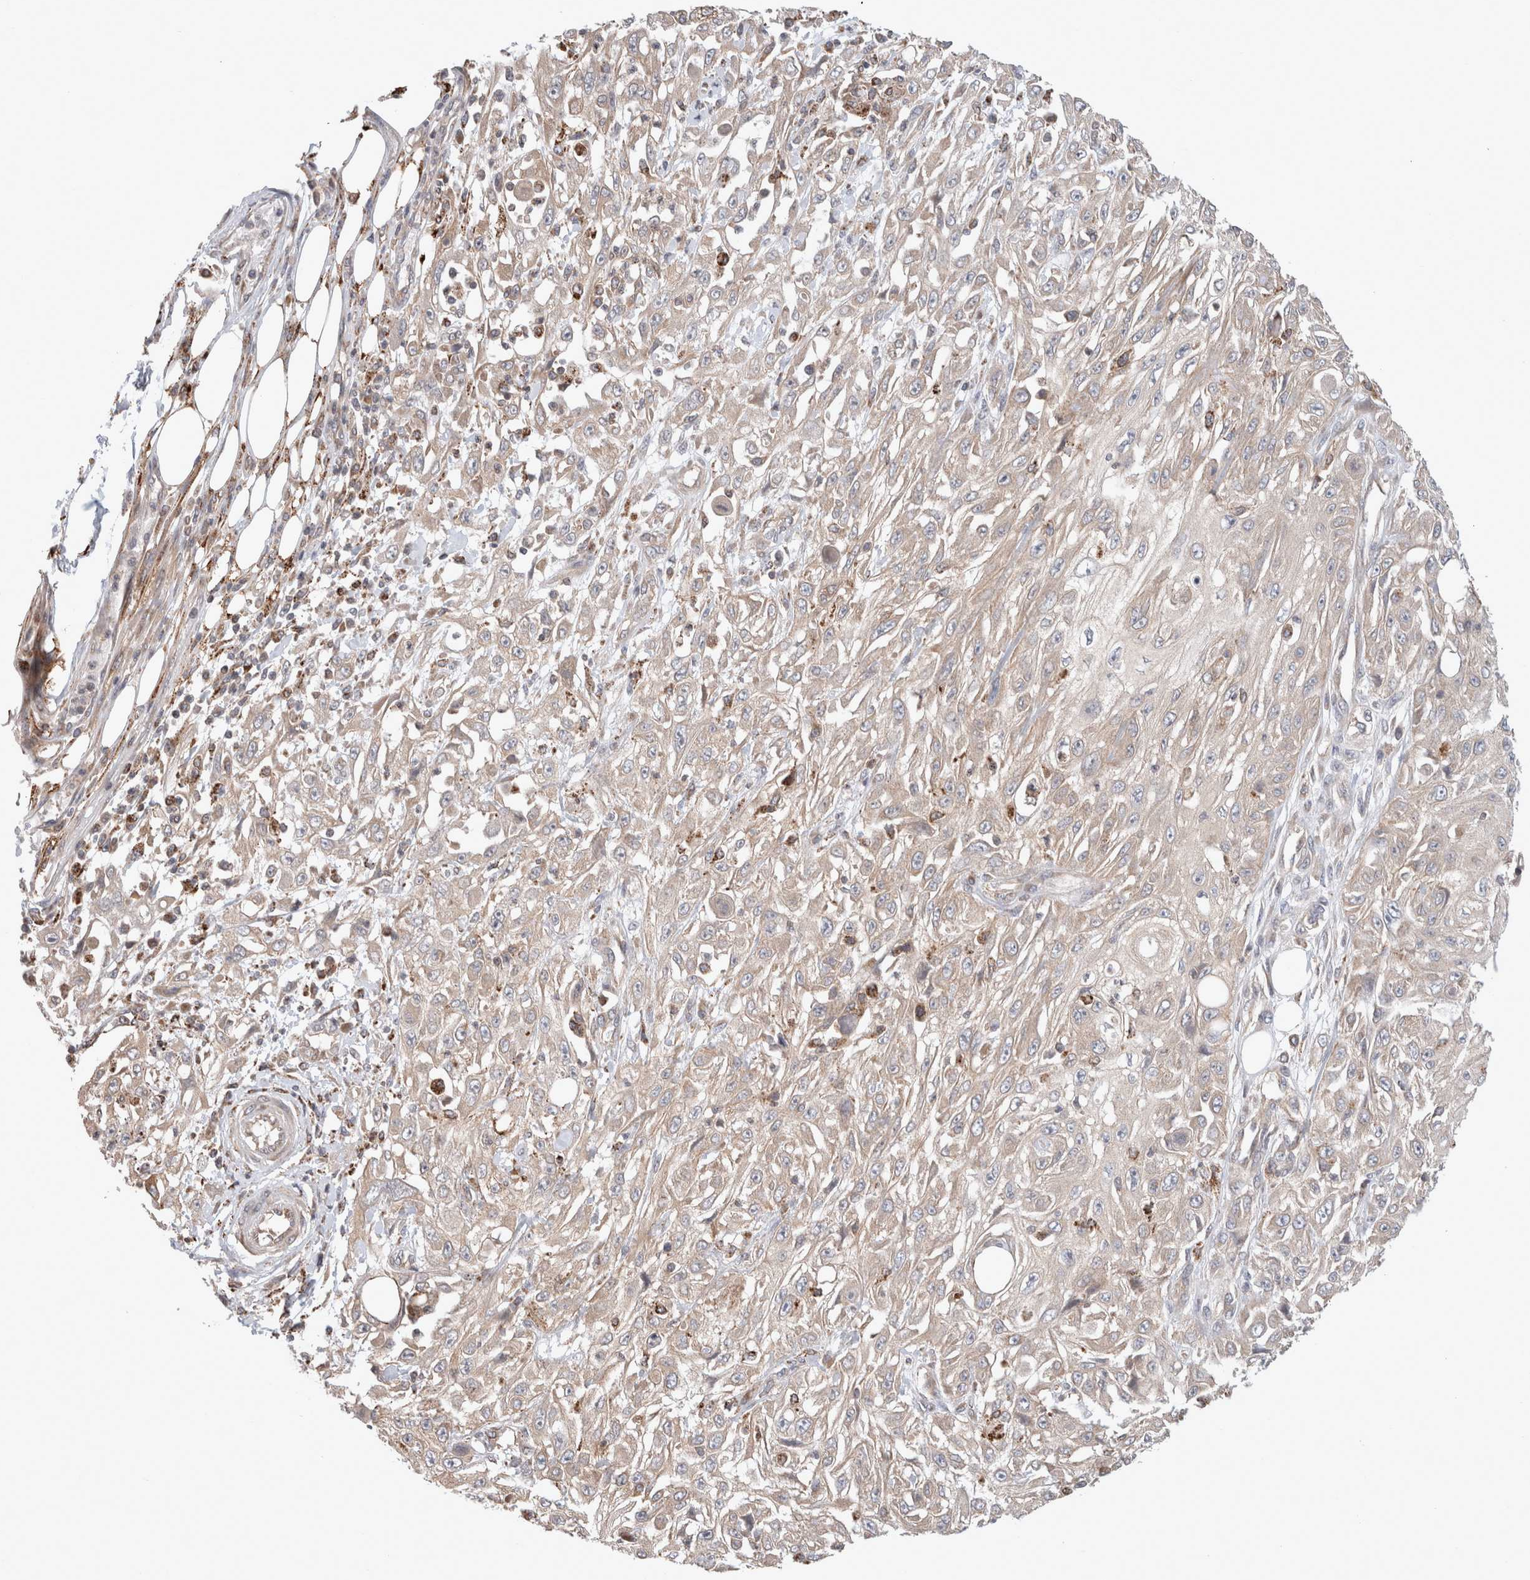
{"staining": {"intensity": "negative", "quantity": "none", "location": "none"}, "tissue": "skin cancer", "cell_type": "Tumor cells", "image_type": "cancer", "snomed": [{"axis": "morphology", "description": "Squamous cell carcinoma, NOS"}, {"axis": "morphology", "description": "Squamous cell carcinoma, metastatic, NOS"}, {"axis": "topography", "description": "Skin"}, {"axis": "topography", "description": "Lymph node"}], "caption": "IHC histopathology image of neoplastic tissue: squamous cell carcinoma (skin) stained with DAB reveals no significant protein positivity in tumor cells.", "gene": "HROB", "patient": {"sex": "male", "age": 75}}